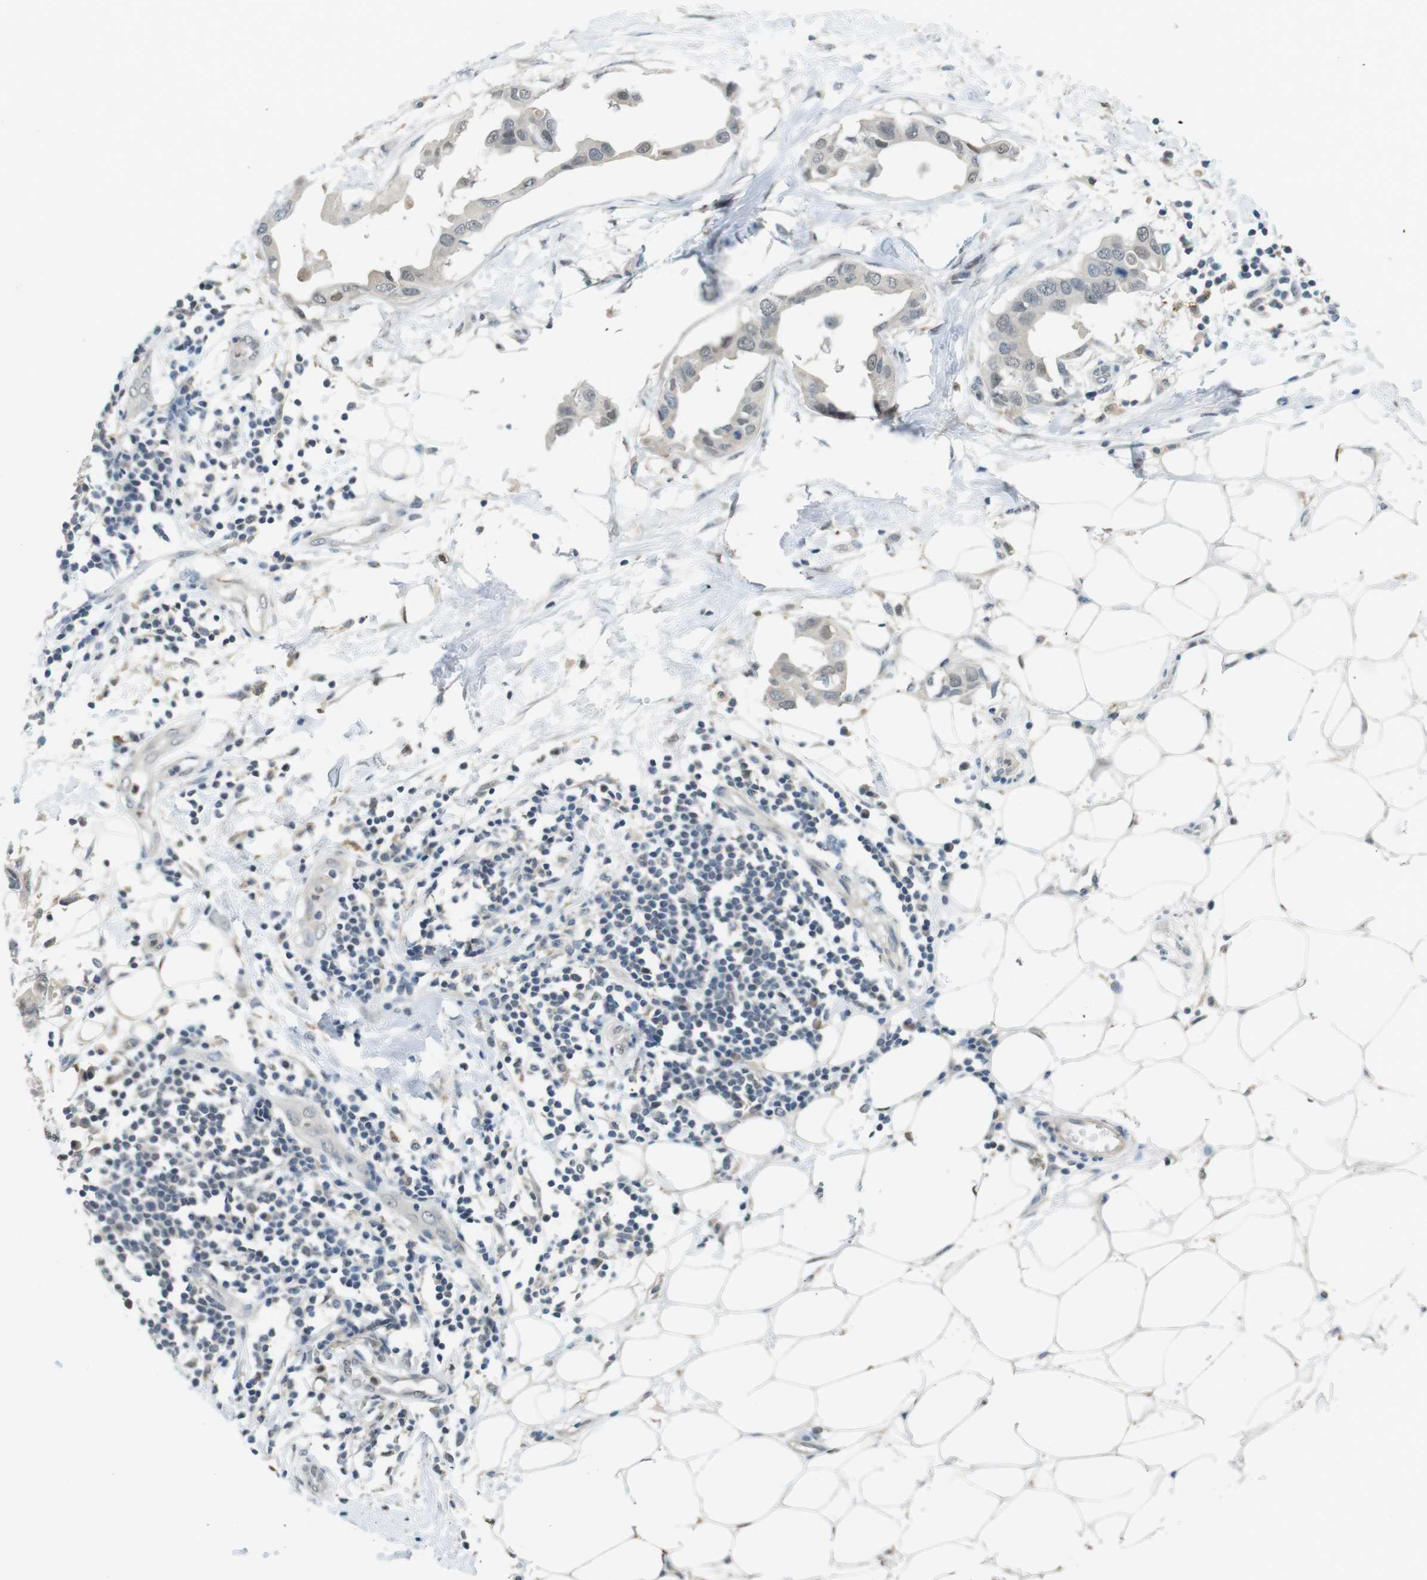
{"staining": {"intensity": "negative", "quantity": "none", "location": "none"}, "tissue": "breast cancer", "cell_type": "Tumor cells", "image_type": "cancer", "snomed": [{"axis": "morphology", "description": "Duct carcinoma"}, {"axis": "topography", "description": "Breast"}], "caption": "Micrograph shows no protein expression in tumor cells of breast intraductal carcinoma tissue.", "gene": "CDK14", "patient": {"sex": "female", "age": 40}}